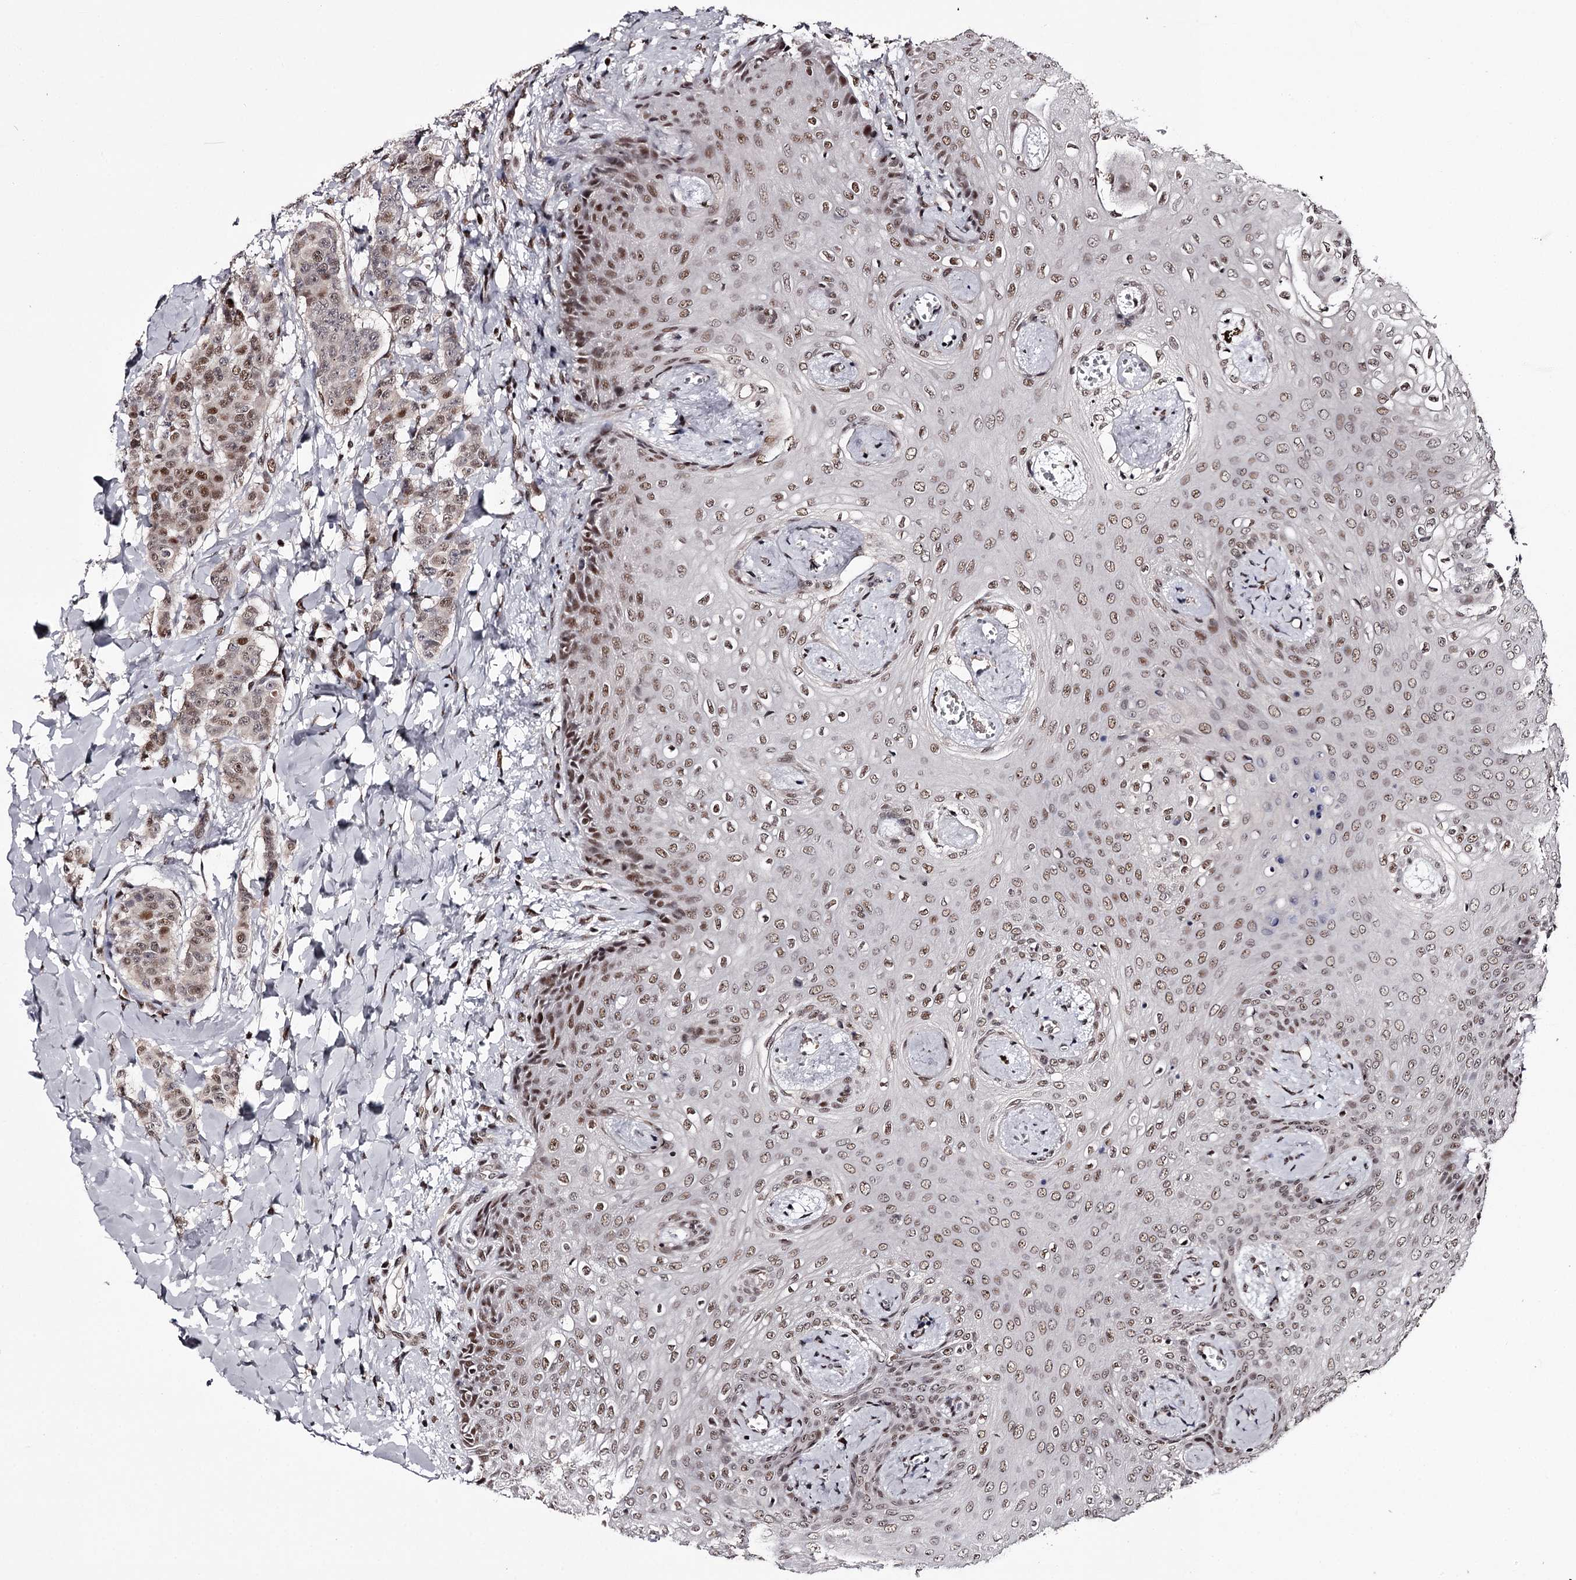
{"staining": {"intensity": "moderate", "quantity": ">75%", "location": "nuclear"}, "tissue": "breast cancer", "cell_type": "Tumor cells", "image_type": "cancer", "snomed": [{"axis": "morphology", "description": "Duct carcinoma"}, {"axis": "topography", "description": "Breast"}], "caption": "Tumor cells show medium levels of moderate nuclear staining in approximately >75% of cells in breast cancer. The staining is performed using DAB brown chromogen to label protein expression. The nuclei are counter-stained blue using hematoxylin.", "gene": "TTC33", "patient": {"sex": "female", "age": 40}}